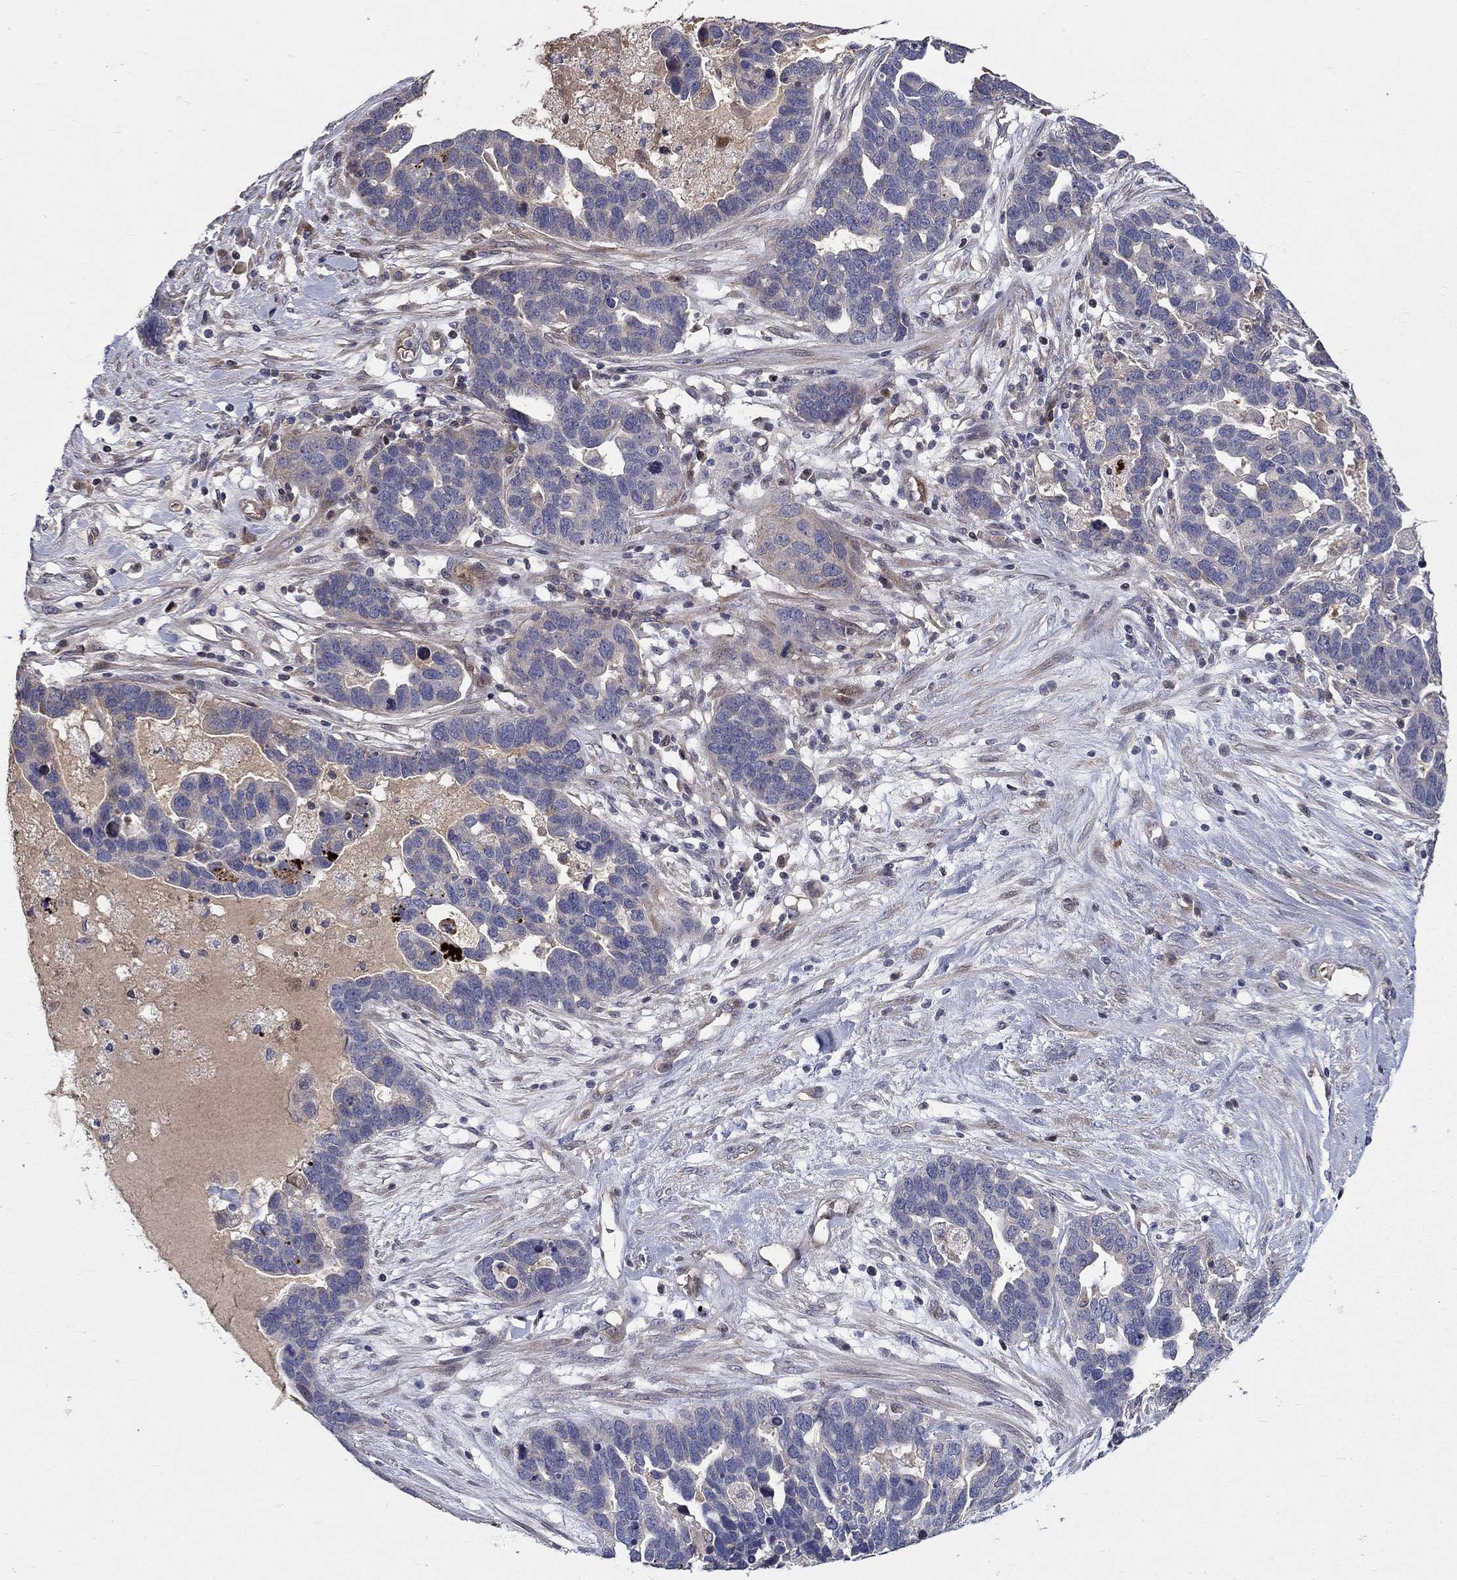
{"staining": {"intensity": "negative", "quantity": "none", "location": "none"}, "tissue": "ovarian cancer", "cell_type": "Tumor cells", "image_type": "cancer", "snomed": [{"axis": "morphology", "description": "Cystadenocarcinoma, serous, NOS"}, {"axis": "topography", "description": "Ovary"}], "caption": "Immunohistochemistry of ovarian cancer (serous cystadenocarcinoma) shows no positivity in tumor cells. Brightfield microscopy of IHC stained with DAB (brown) and hematoxylin (blue), captured at high magnification.", "gene": "SLC1A1", "patient": {"sex": "female", "age": 54}}